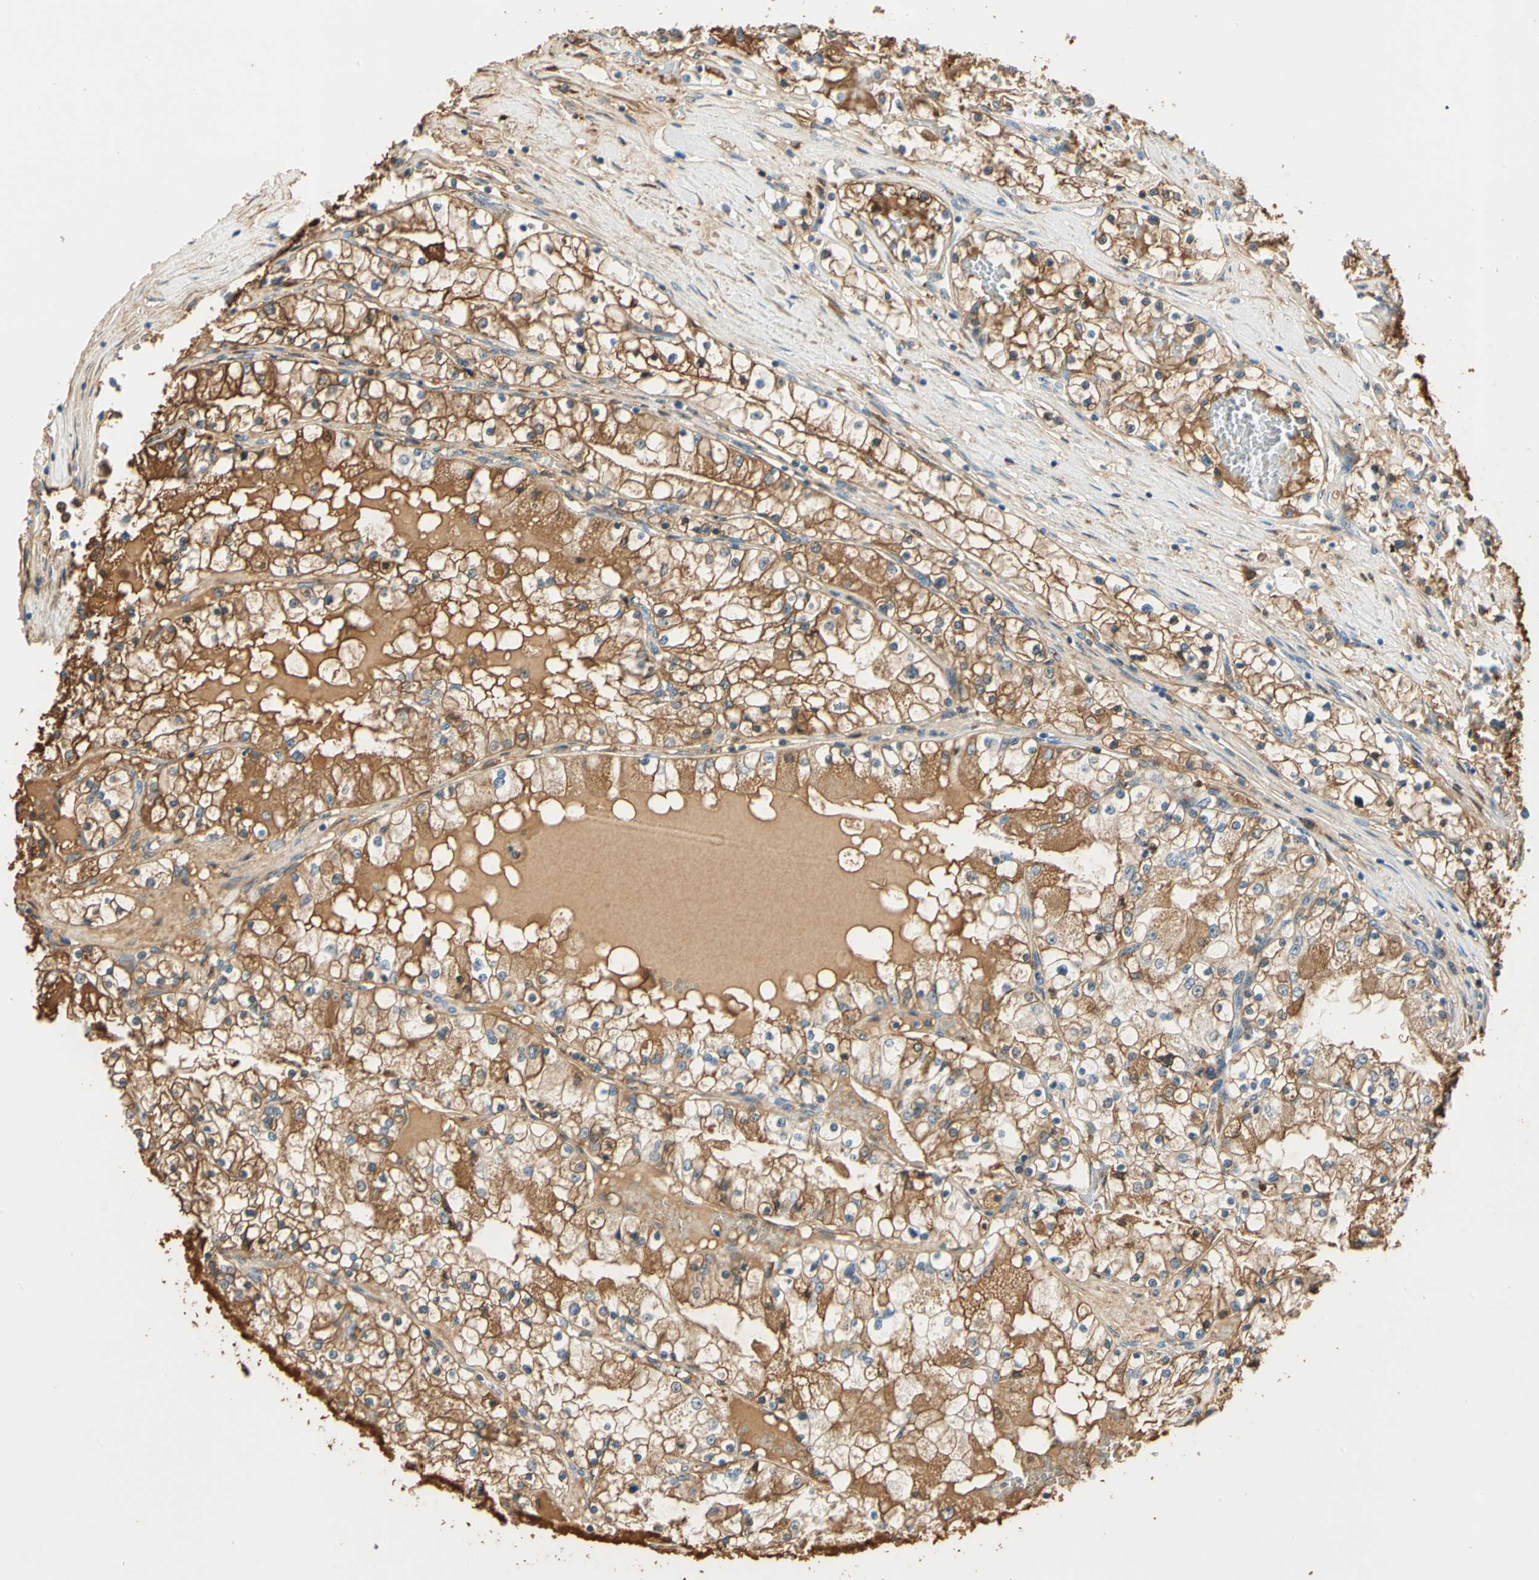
{"staining": {"intensity": "moderate", "quantity": ">75%", "location": "cytoplasmic/membranous"}, "tissue": "renal cancer", "cell_type": "Tumor cells", "image_type": "cancer", "snomed": [{"axis": "morphology", "description": "Adenocarcinoma, NOS"}, {"axis": "topography", "description": "Kidney"}], "caption": "Human renal cancer (adenocarcinoma) stained with a brown dye exhibits moderate cytoplasmic/membranous positive expression in approximately >75% of tumor cells.", "gene": "LAMB3", "patient": {"sex": "male", "age": 68}}